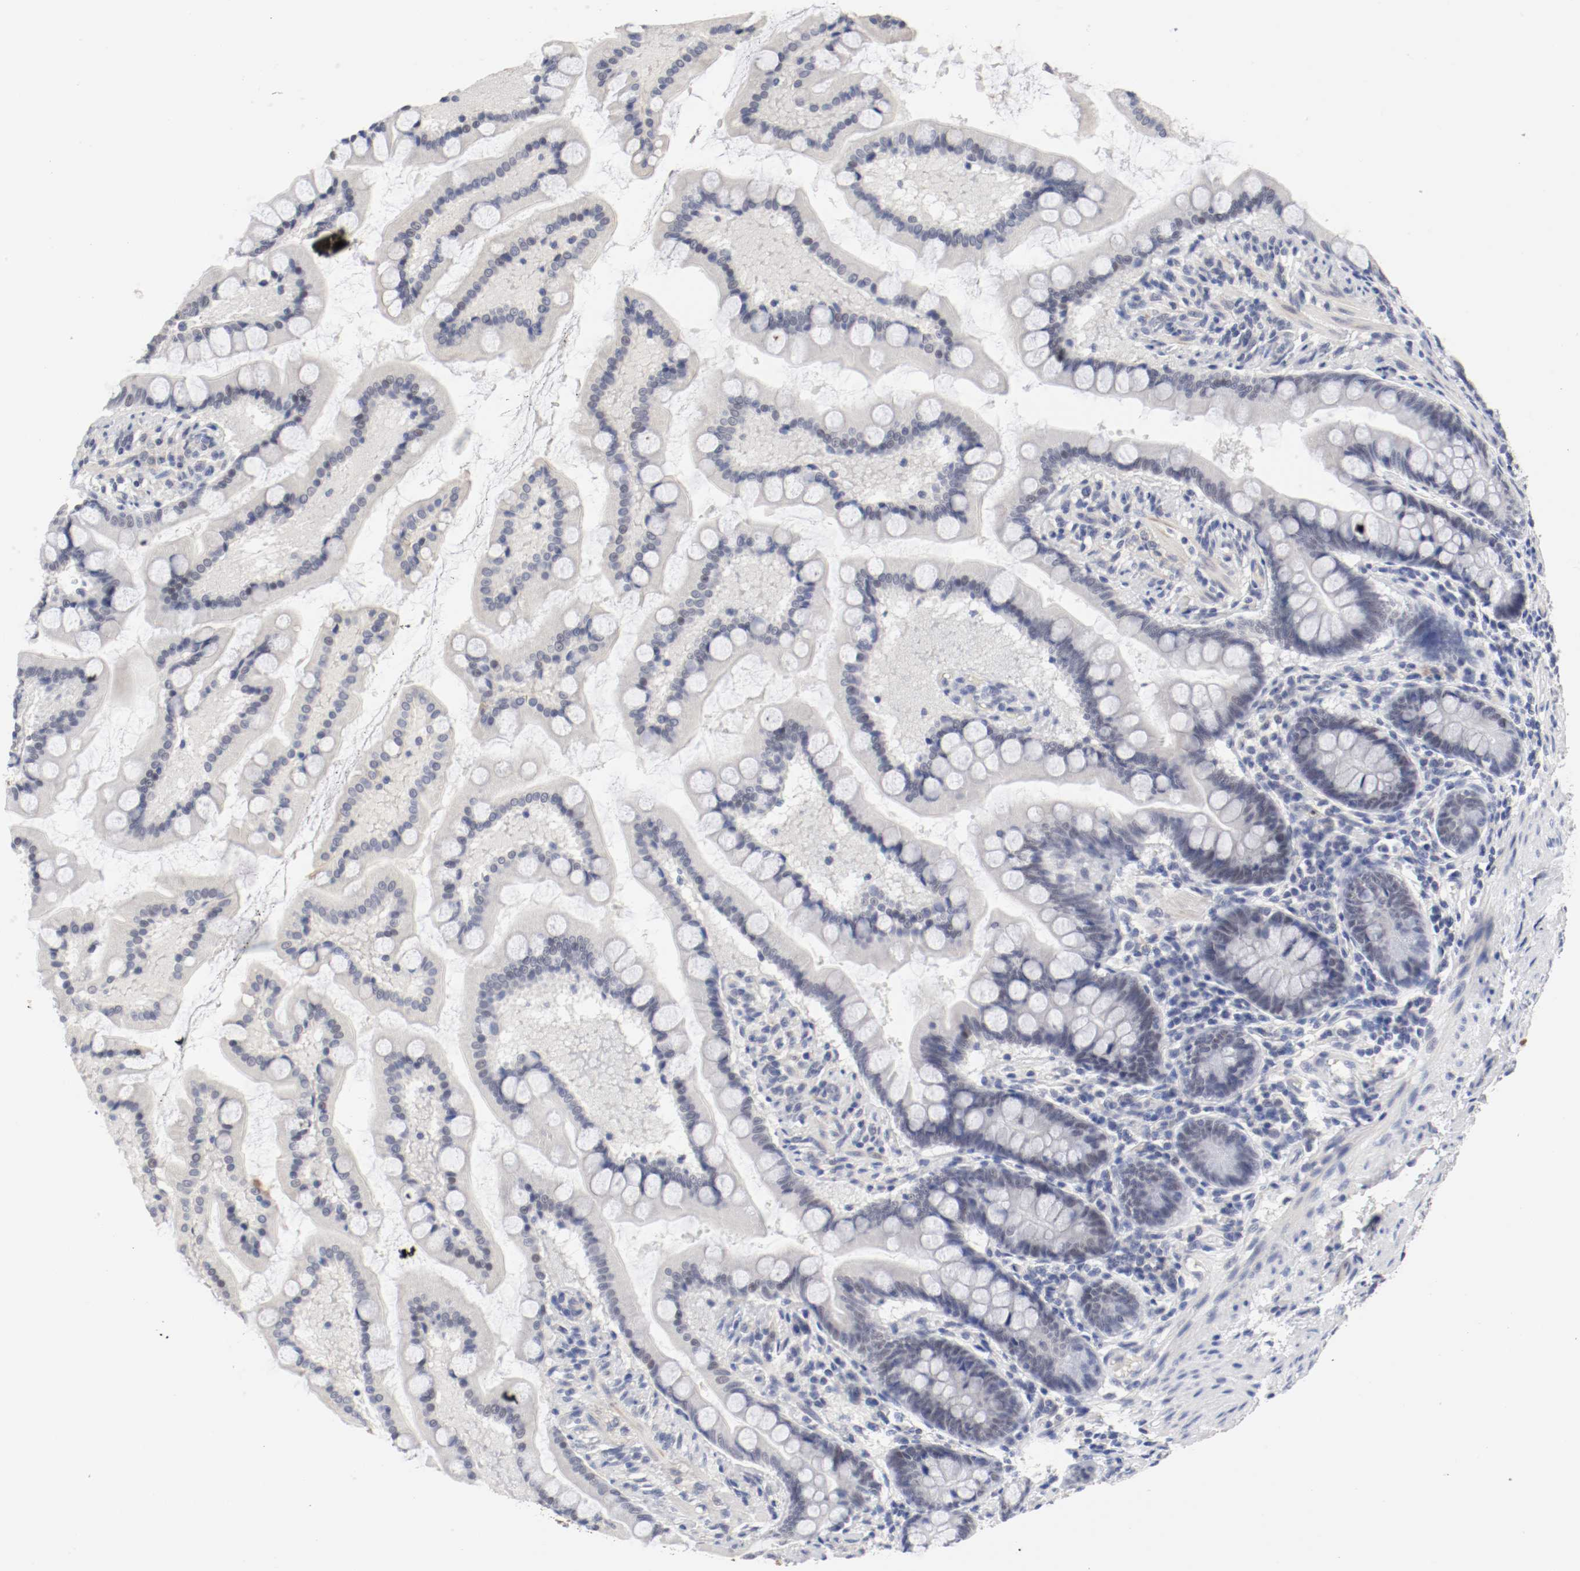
{"staining": {"intensity": "negative", "quantity": "none", "location": "none"}, "tissue": "small intestine", "cell_type": "Glandular cells", "image_type": "normal", "snomed": [{"axis": "morphology", "description": "Normal tissue, NOS"}, {"axis": "topography", "description": "Small intestine"}], "caption": "Protein analysis of normal small intestine demonstrates no significant staining in glandular cells.", "gene": "ANKLE2", "patient": {"sex": "male", "age": 41}}